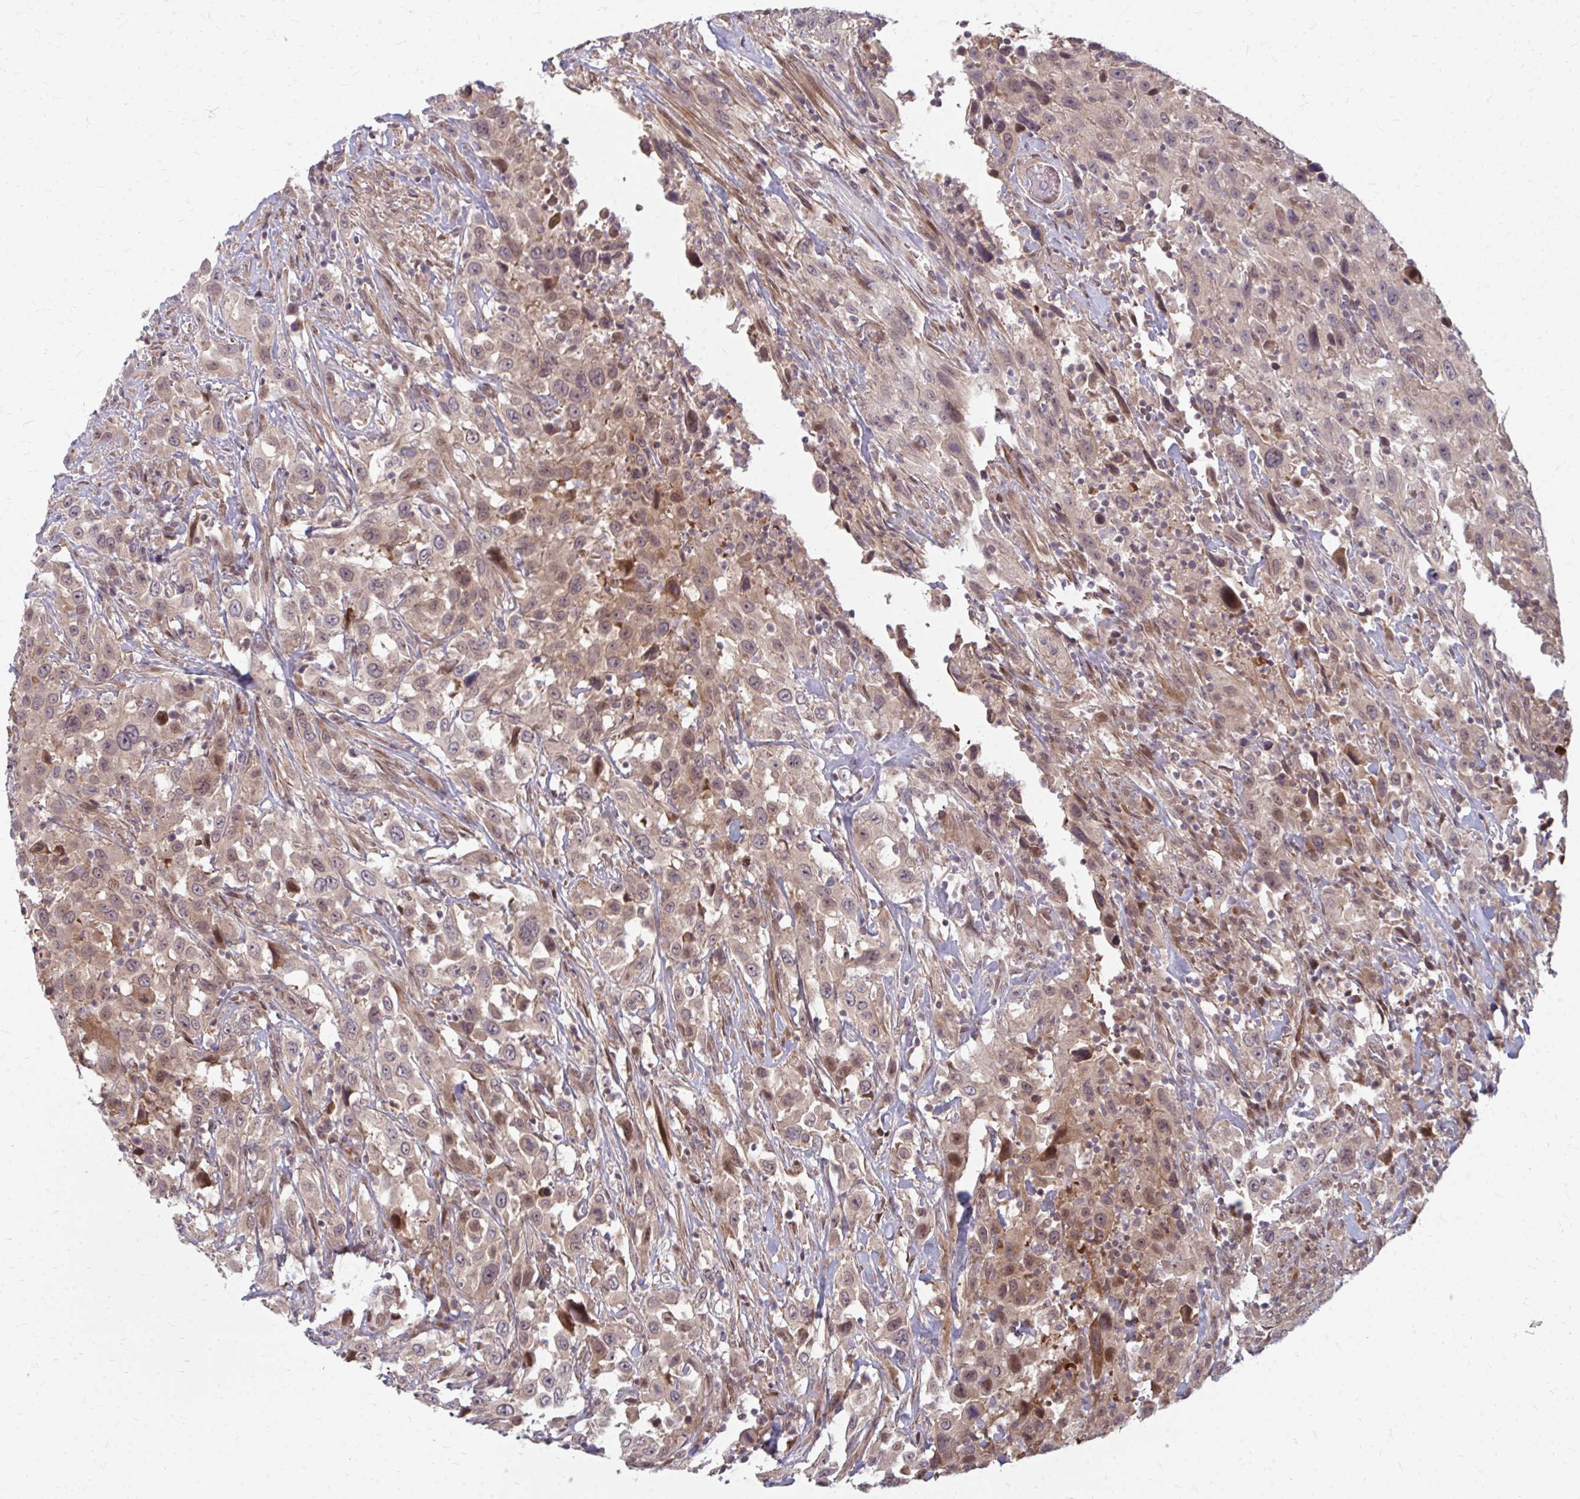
{"staining": {"intensity": "weak", "quantity": "25%-75%", "location": "cytoplasmic/membranous,nuclear"}, "tissue": "urothelial cancer", "cell_type": "Tumor cells", "image_type": "cancer", "snomed": [{"axis": "morphology", "description": "Urothelial carcinoma, High grade"}, {"axis": "topography", "description": "Urinary bladder"}], "caption": "The photomicrograph demonstrates staining of urothelial cancer, revealing weak cytoplasmic/membranous and nuclear protein positivity (brown color) within tumor cells. (DAB = brown stain, brightfield microscopy at high magnification).", "gene": "ZNF285", "patient": {"sex": "male", "age": 61}}